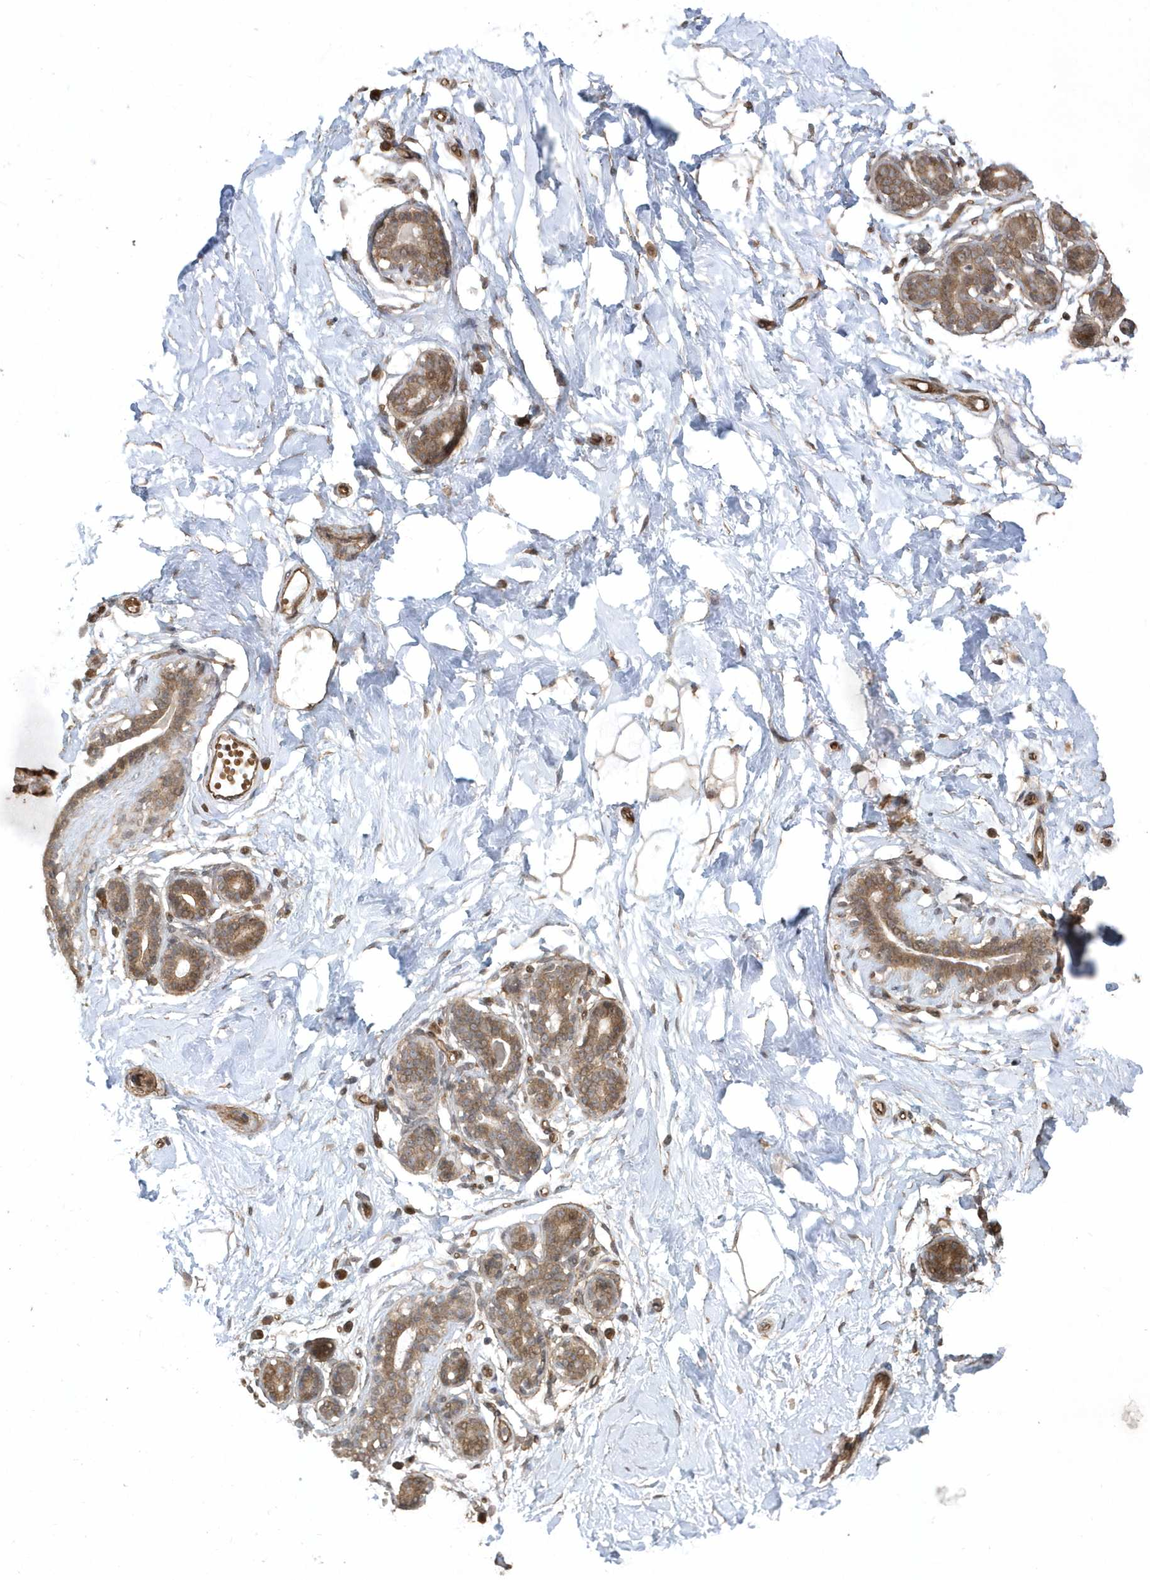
{"staining": {"intensity": "moderate", "quantity": ">75%", "location": "cytoplasmic/membranous"}, "tissue": "breast", "cell_type": "Adipocytes", "image_type": "normal", "snomed": [{"axis": "morphology", "description": "Normal tissue, NOS"}, {"axis": "morphology", "description": "Adenoma, NOS"}, {"axis": "topography", "description": "Breast"}], "caption": "DAB immunohistochemical staining of benign human breast displays moderate cytoplasmic/membranous protein expression in about >75% of adipocytes.", "gene": "HERPUD1", "patient": {"sex": "female", "age": 23}}